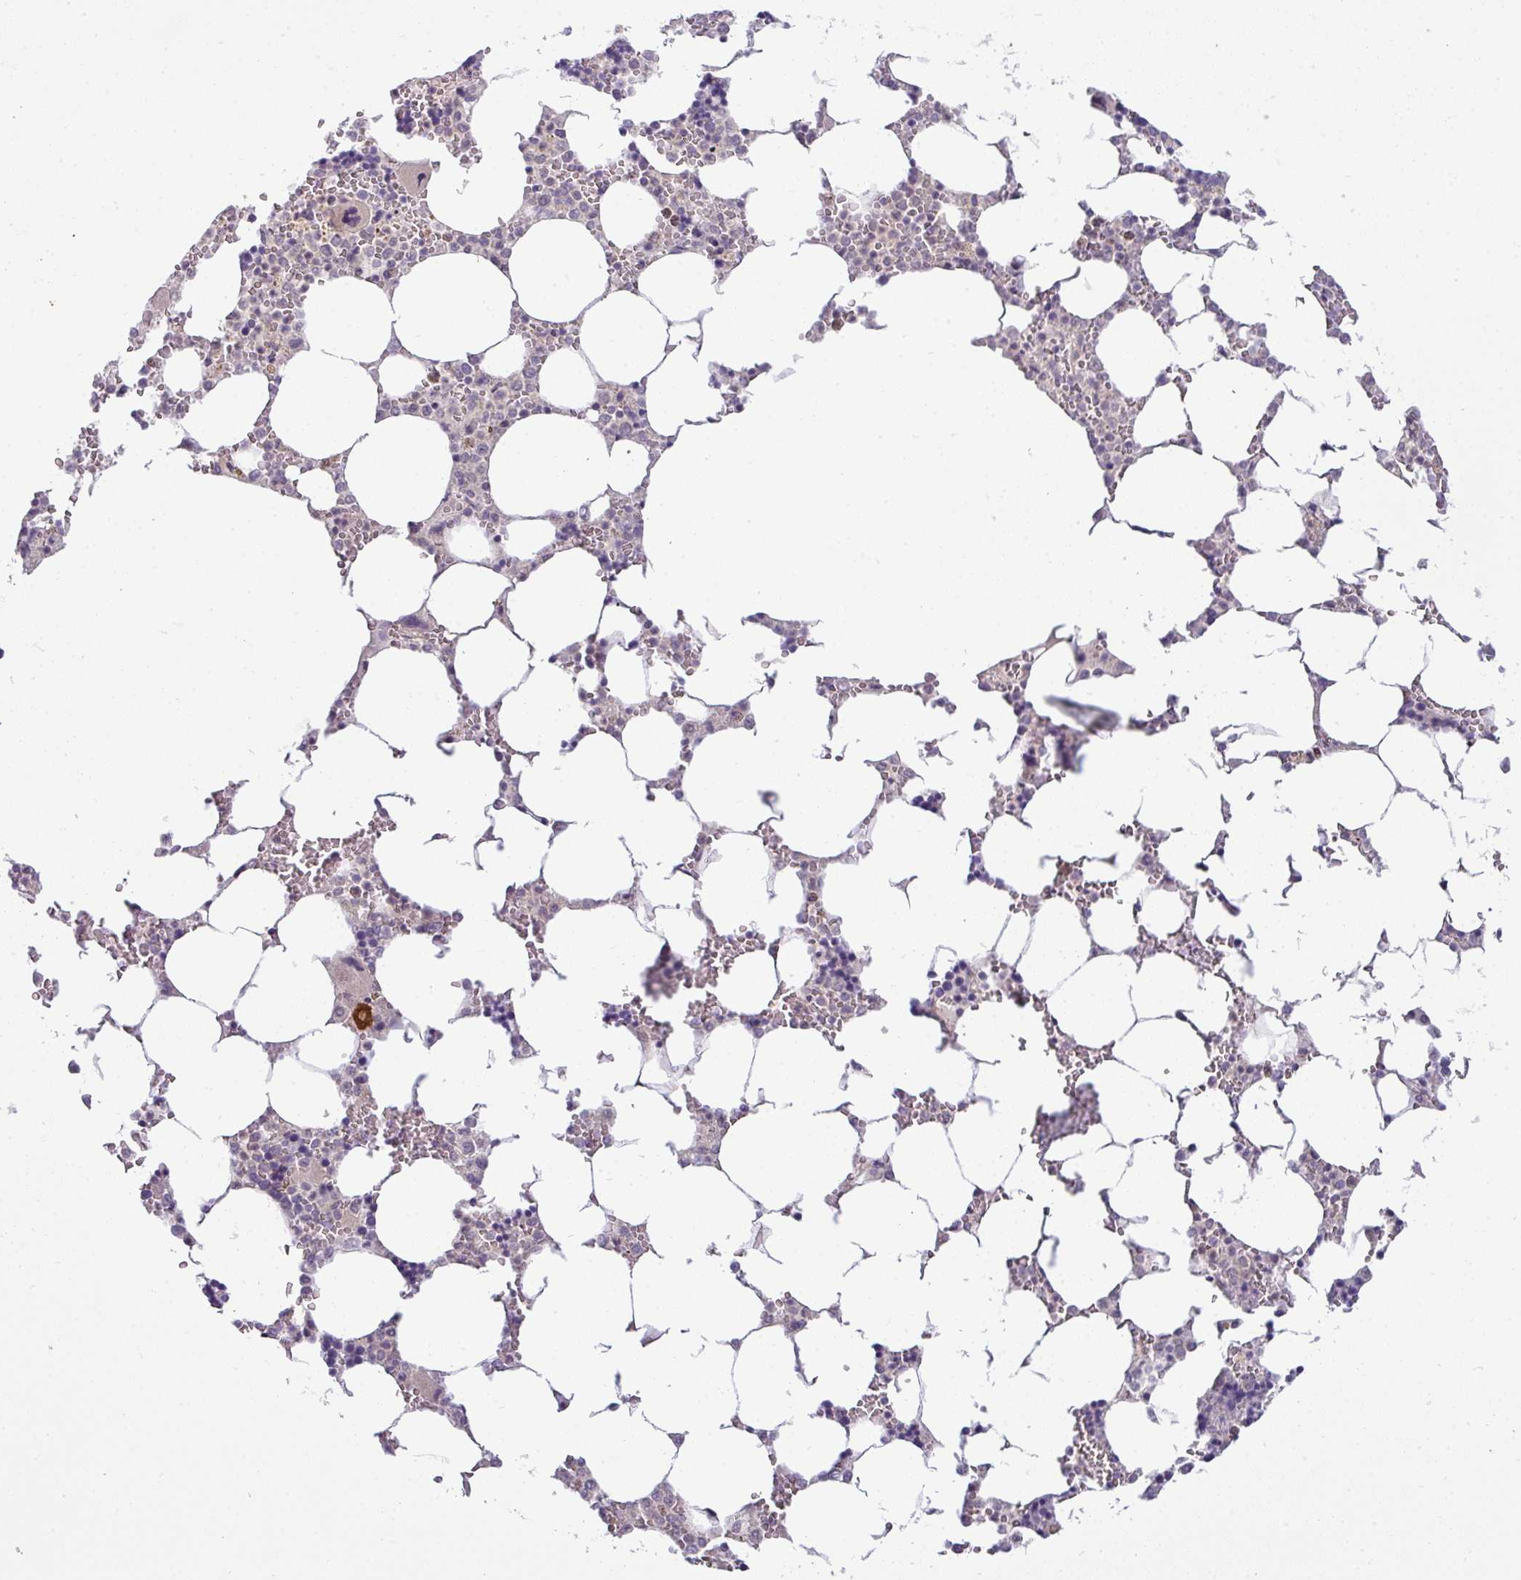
{"staining": {"intensity": "moderate", "quantity": "<25%", "location": "cytoplasmic/membranous"}, "tissue": "bone marrow", "cell_type": "Hematopoietic cells", "image_type": "normal", "snomed": [{"axis": "morphology", "description": "Normal tissue, NOS"}, {"axis": "topography", "description": "Bone marrow"}], "caption": "Protein expression analysis of benign human bone marrow reveals moderate cytoplasmic/membranous staining in approximately <25% of hematopoietic cells. (Stains: DAB in brown, nuclei in blue, Microscopy: brightfield microscopy at high magnification).", "gene": "HBEGF", "patient": {"sex": "male", "age": 64}}